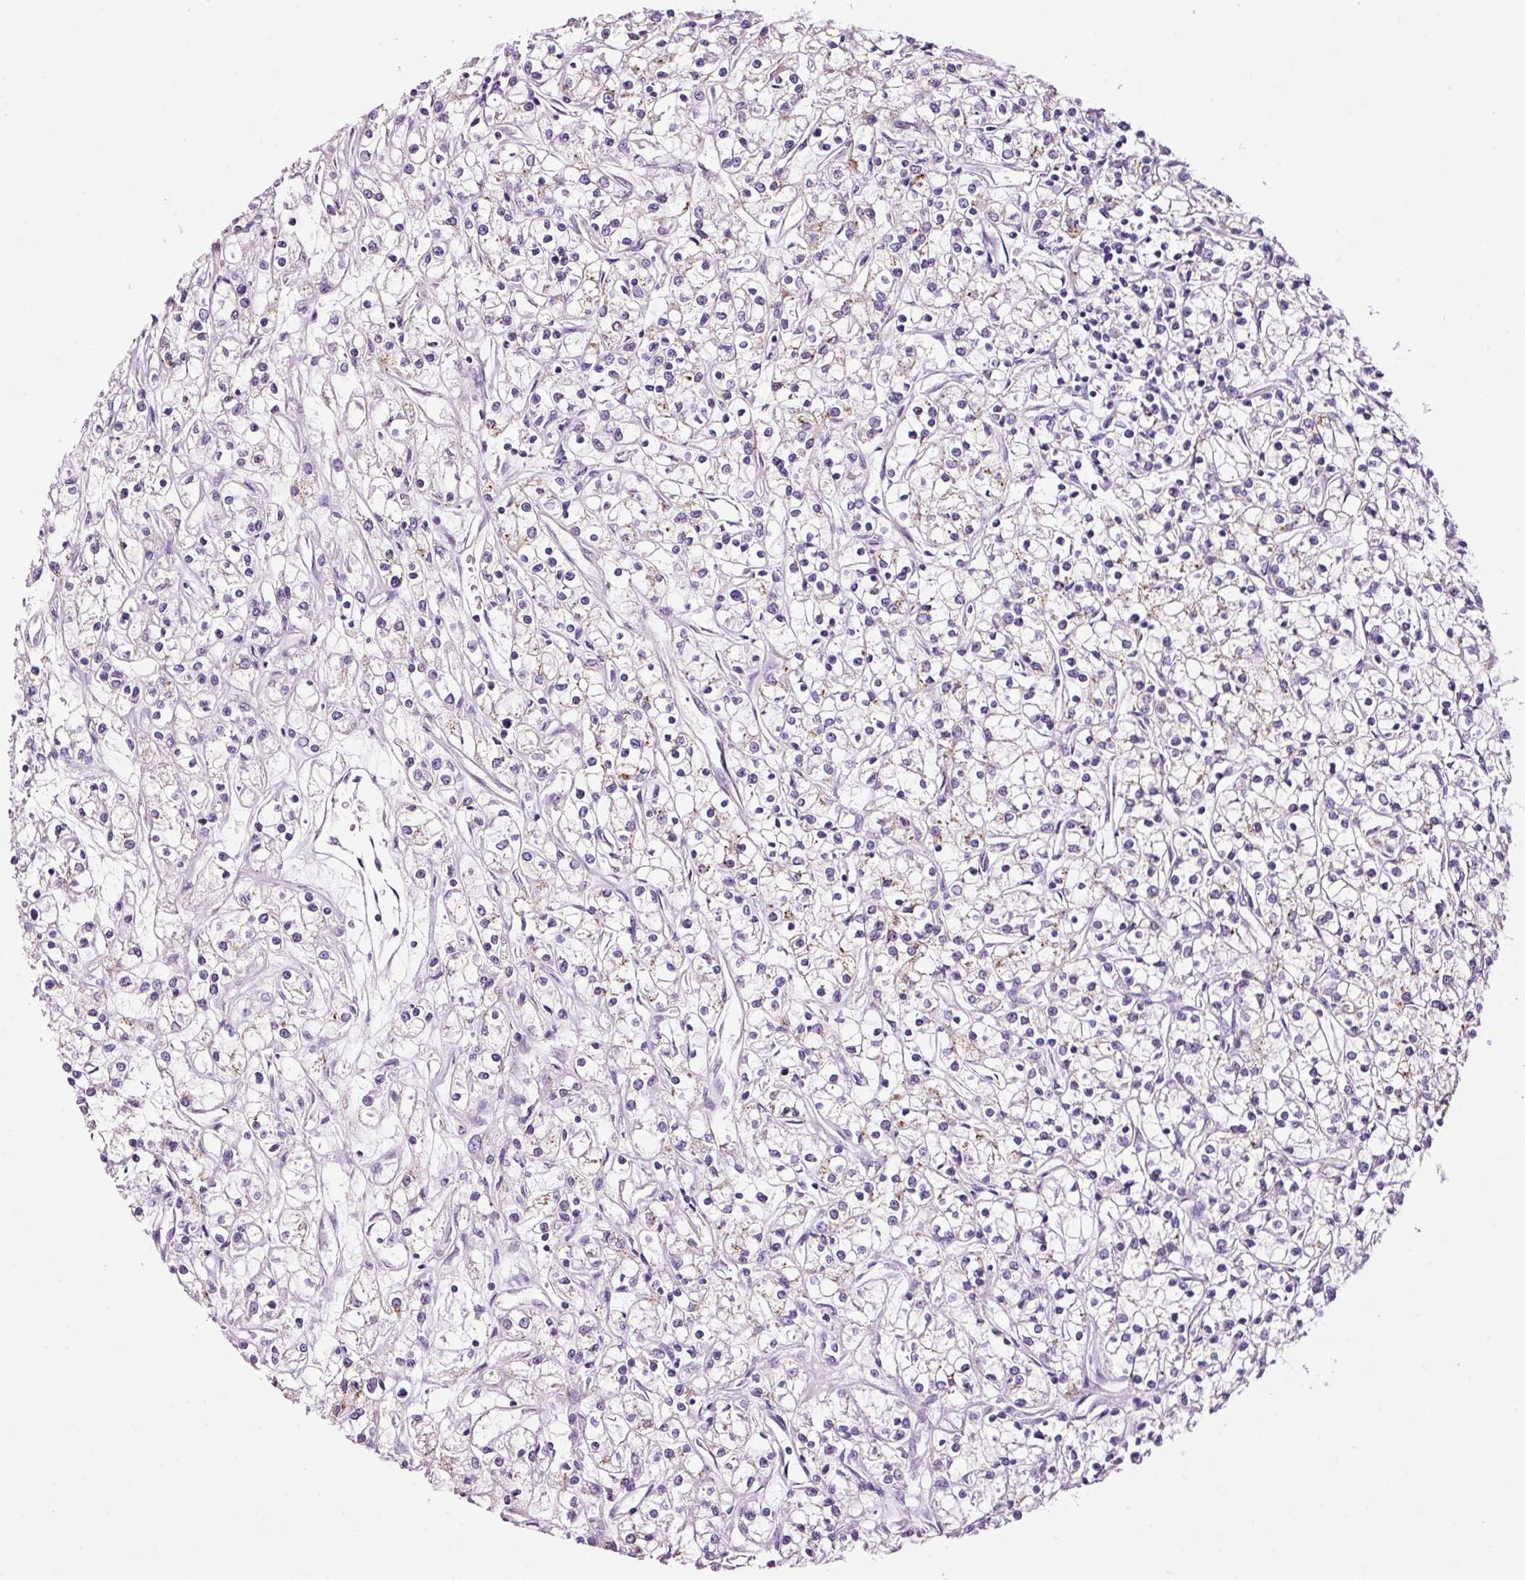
{"staining": {"intensity": "weak", "quantity": "25%-75%", "location": "cytoplasmic/membranous"}, "tissue": "renal cancer", "cell_type": "Tumor cells", "image_type": "cancer", "snomed": [{"axis": "morphology", "description": "Adenocarcinoma, NOS"}, {"axis": "topography", "description": "Kidney"}], "caption": "Renal adenocarcinoma stained with a brown dye reveals weak cytoplasmic/membranous positive expression in approximately 25%-75% of tumor cells.", "gene": "PAM", "patient": {"sex": "female", "age": 59}}